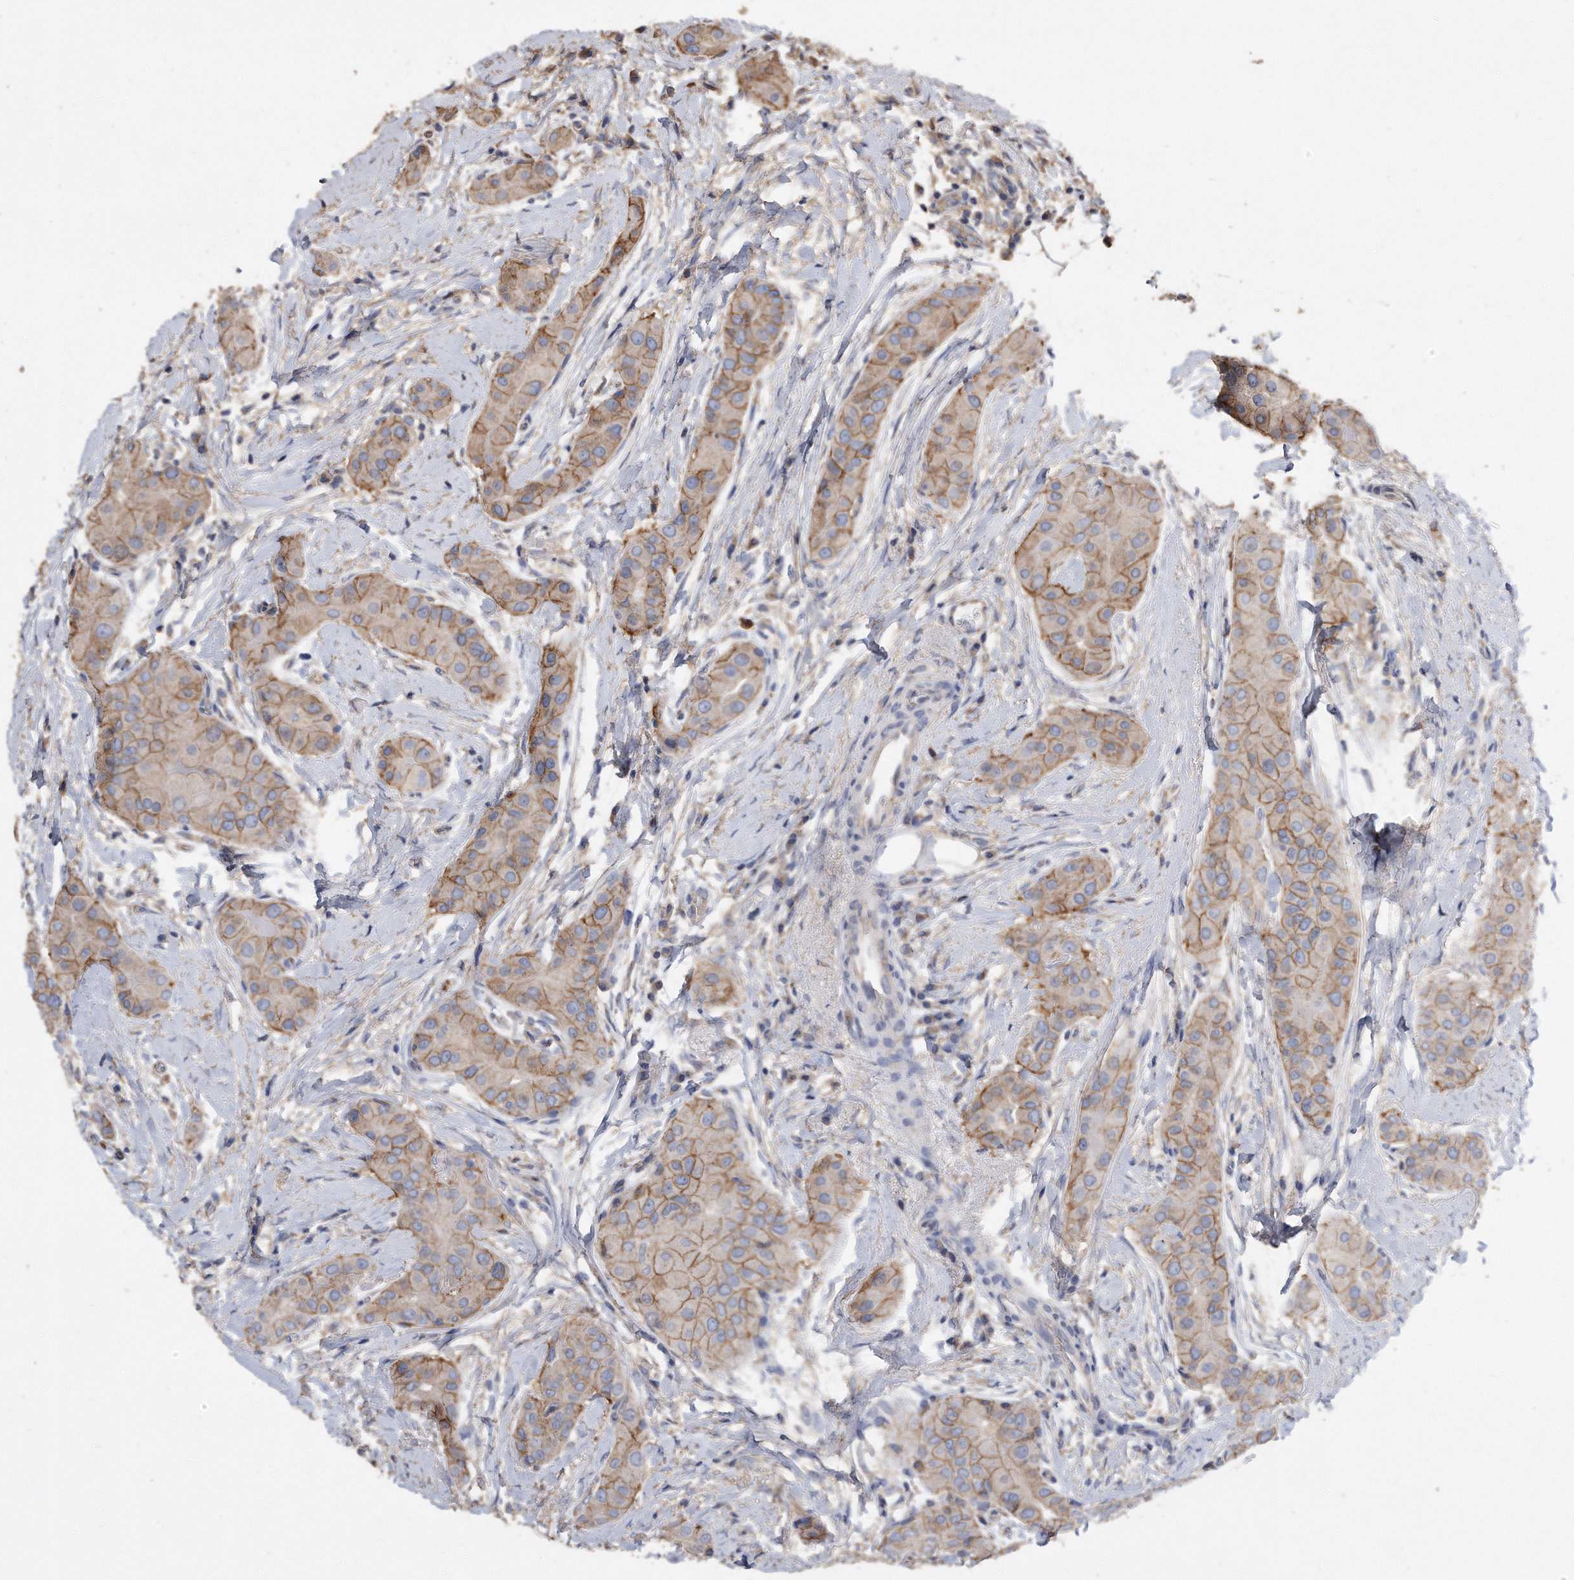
{"staining": {"intensity": "moderate", "quantity": ">75%", "location": "cytoplasmic/membranous"}, "tissue": "thyroid cancer", "cell_type": "Tumor cells", "image_type": "cancer", "snomed": [{"axis": "morphology", "description": "Papillary adenocarcinoma, NOS"}, {"axis": "topography", "description": "Thyroid gland"}], "caption": "Tumor cells show moderate cytoplasmic/membranous positivity in approximately >75% of cells in thyroid papillary adenocarcinoma.", "gene": "CDCP1", "patient": {"sex": "male", "age": 33}}